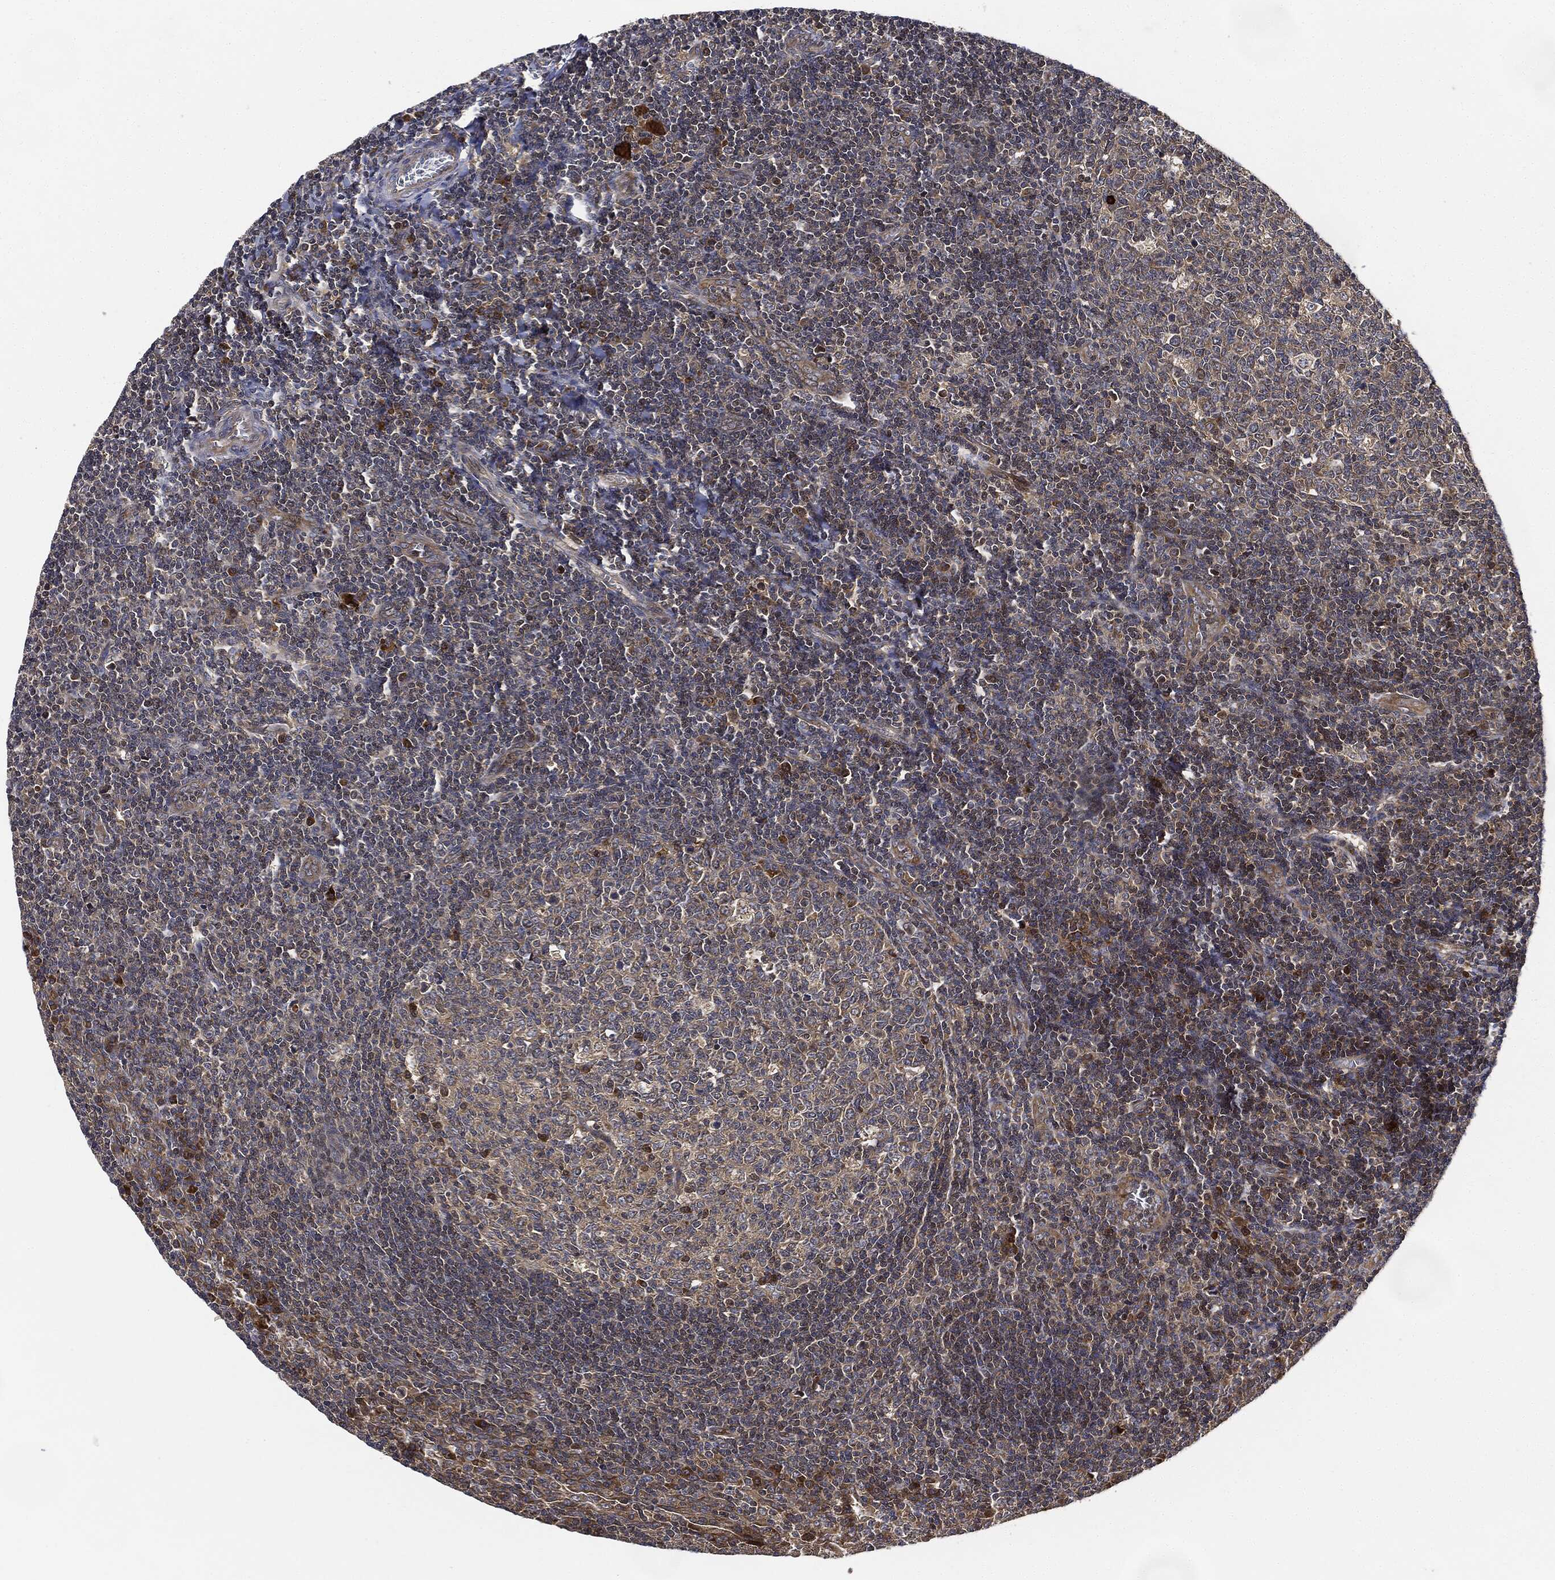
{"staining": {"intensity": "moderate", "quantity": "<25%", "location": "cytoplasmic/membranous"}, "tissue": "tonsil", "cell_type": "Germinal center cells", "image_type": "normal", "snomed": [{"axis": "morphology", "description": "Normal tissue, NOS"}, {"axis": "topography", "description": "Tonsil"}], "caption": "IHC image of normal tonsil: tonsil stained using immunohistochemistry (IHC) demonstrates low levels of moderate protein expression localized specifically in the cytoplasmic/membranous of germinal center cells, appearing as a cytoplasmic/membranous brown color.", "gene": "MLST8", "patient": {"sex": "female", "age": 13}}